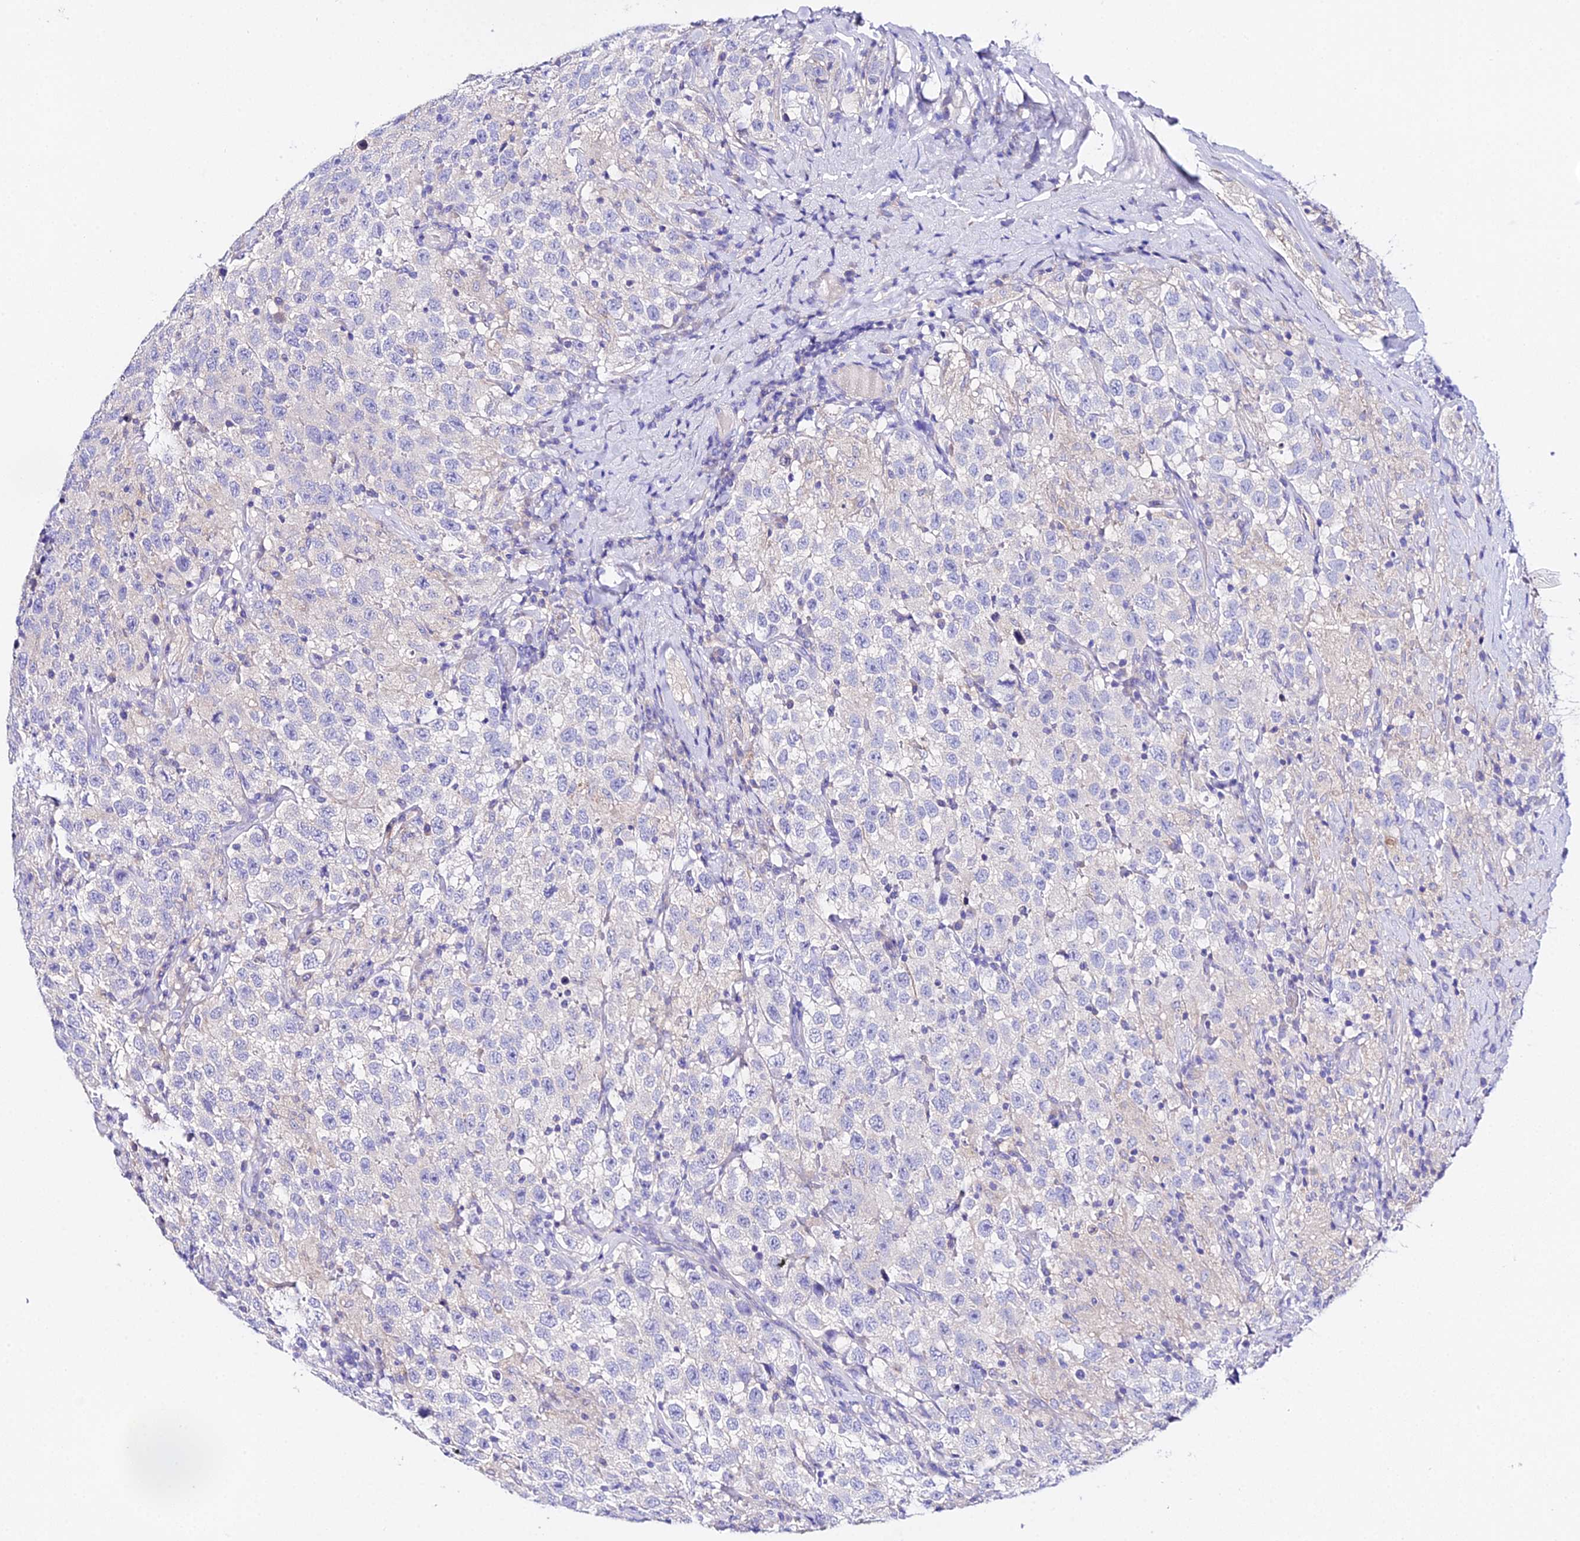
{"staining": {"intensity": "negative", "quantity": "none", "location": "none"}, "tissue": "testis cancer", "cell_type": "Tumor cells", "image_type": "cancer", "snomed": [{"axis": "morphology", "description": "Seminoma, NOS"}, {"axis": "topography", "description": "Testis"}], "caption": "Immunohistochemistry photomicrograph of testis cancer stained for a protein (brown), which displays no staining in tumor cells.", "gene": "TMEM117", "patient": {"sex": "male", "age": 41}}